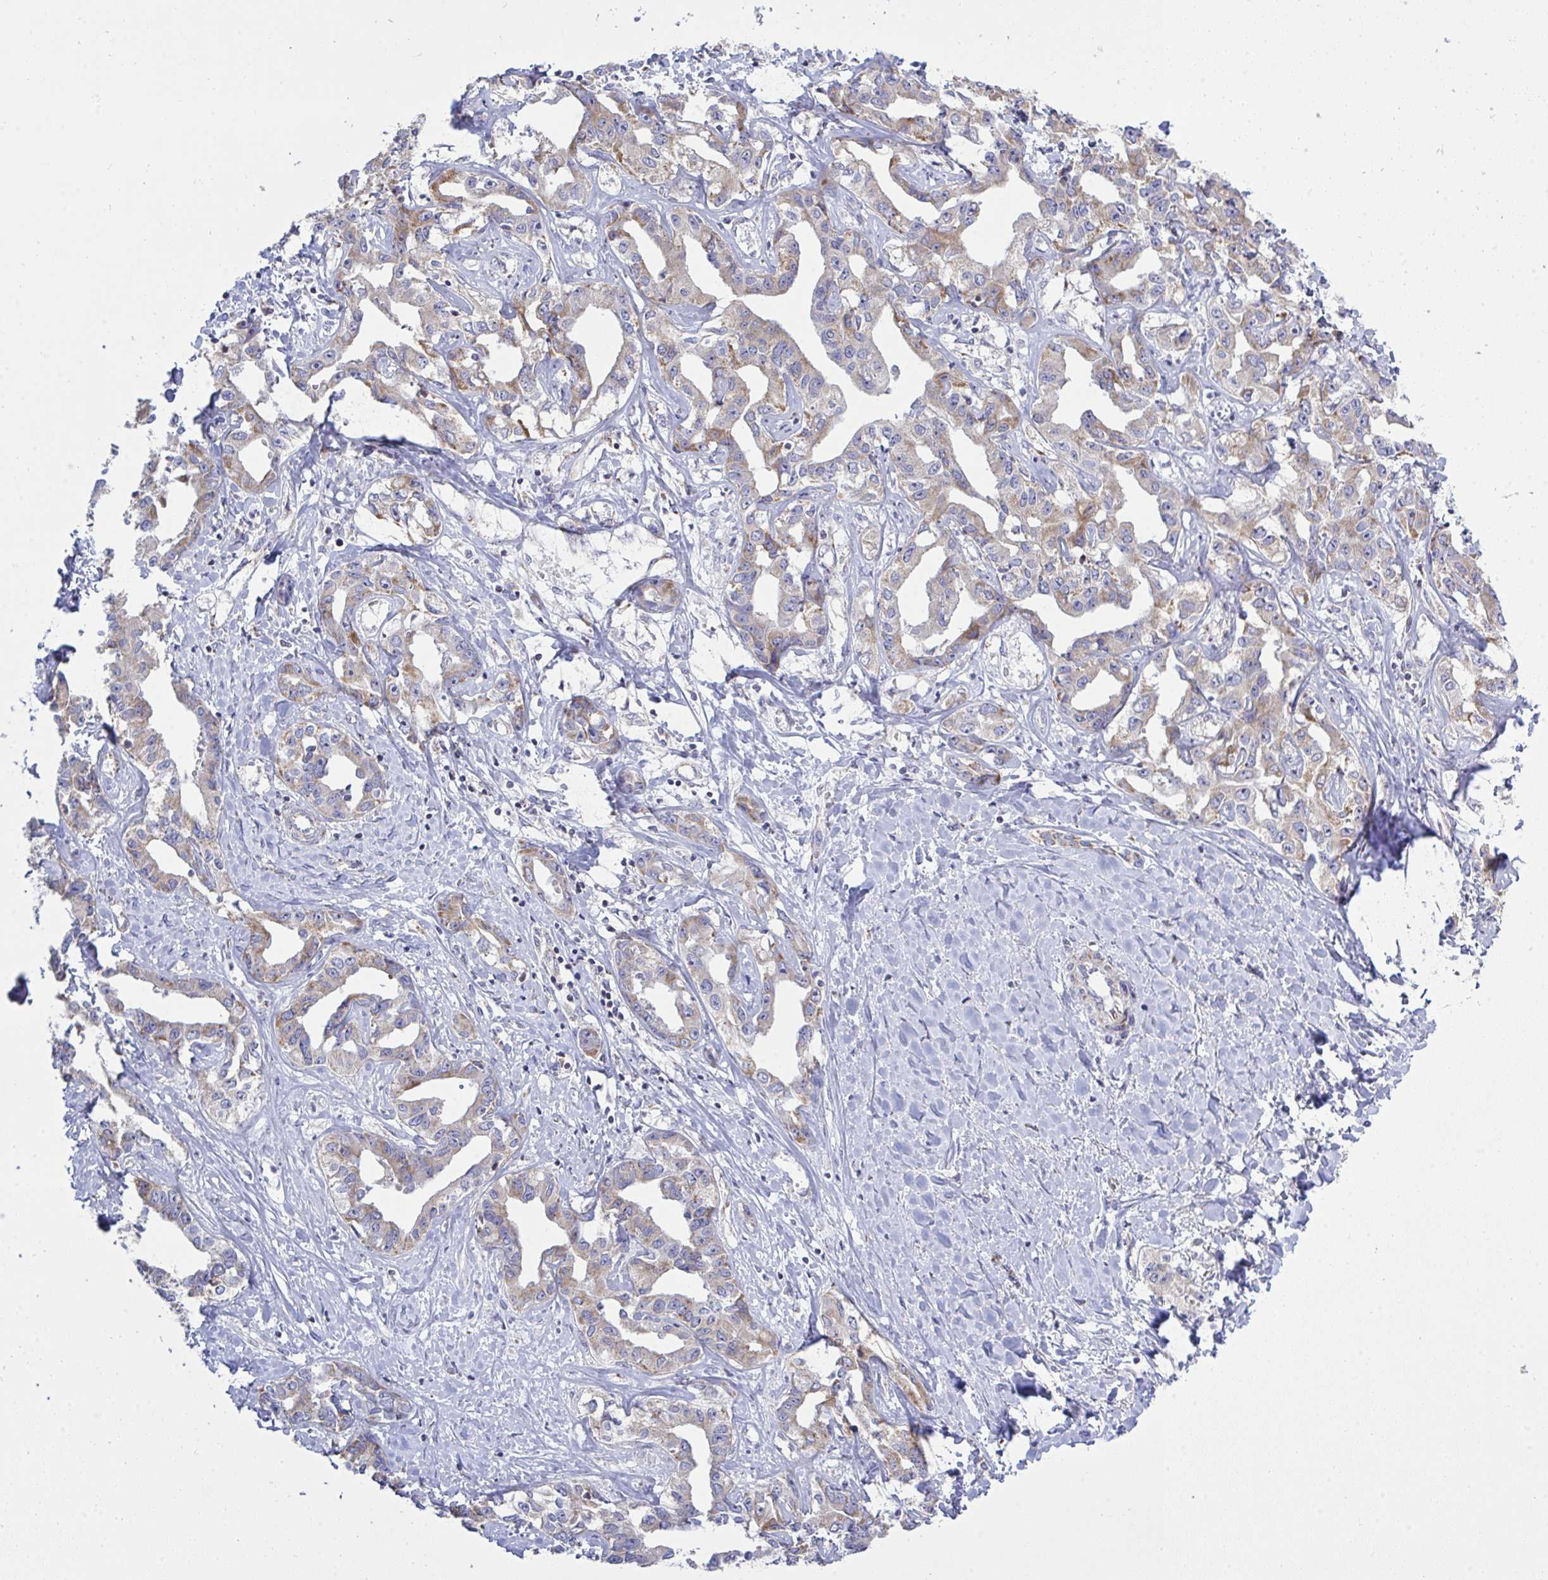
{"staining": {"intensity": "weak", "quantity": ">75%", "location": "cytoplasmic/membranous"}, "tissue": "liver cancer", "cell_type": "Tumor cells", "image_type": "cancer", "snomed": [{"axis": "morphology", "description": "Cholangiocarcinoma"}, {"axis": "topography", "description": "Liver"}], "caption": "Liver cancer (cholangiocarcinoma) stained for a protein (brown) displays weak cytoplasmic/membranous positive positivity in about >75% of tumor cells.", "gene": "NDUFA7", "patient": {"sex": "male", "age": 59}}